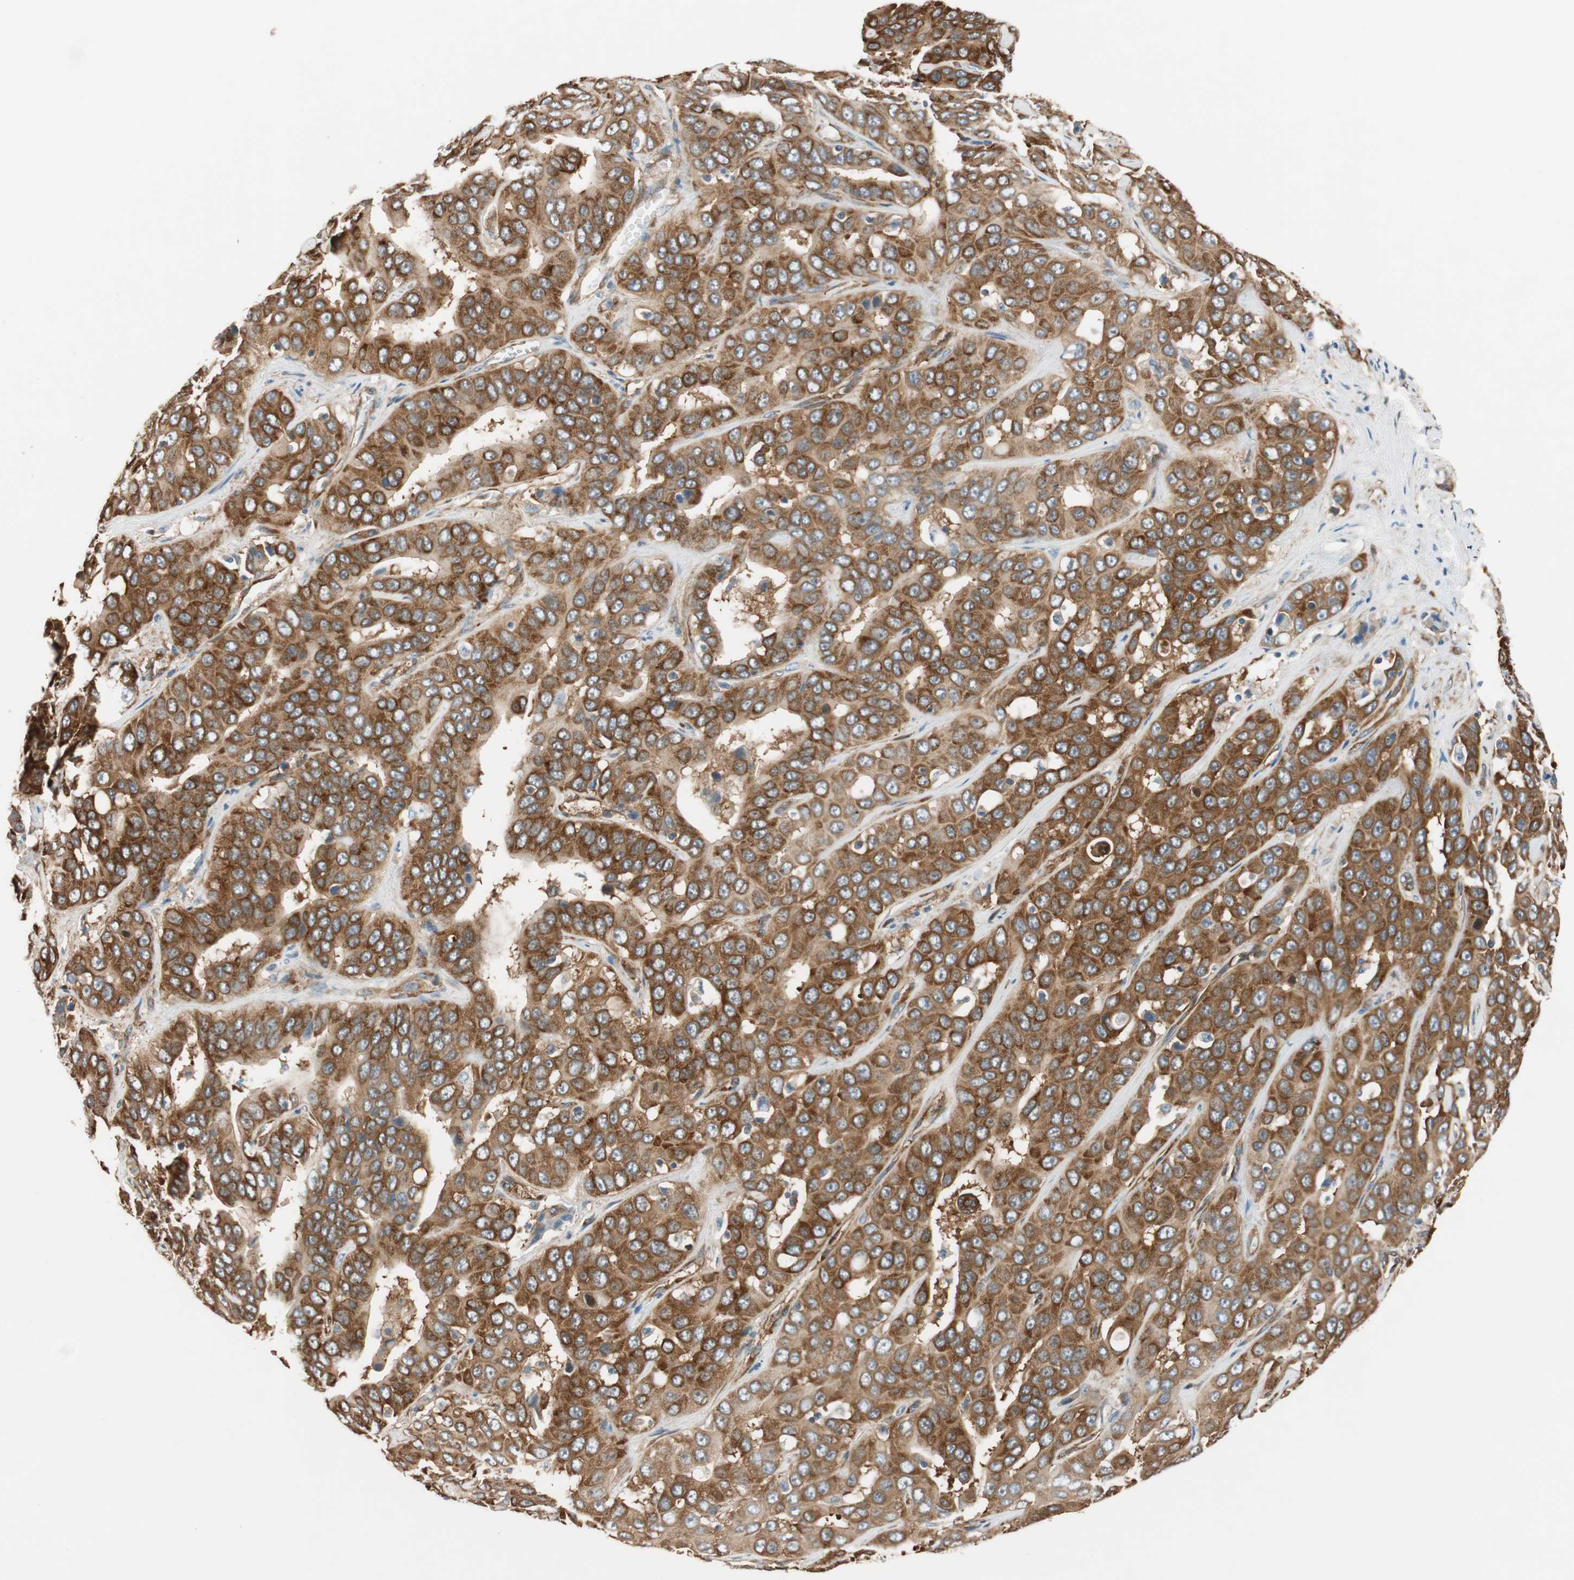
{"staining": {"intensity": "strong", "quantity": ">75%", "location": "cytoplasmic/membranous"}, "tissue": "liver cancer", "cell_type": "Tumor cells", "image_type": "cancer", "snomed": [{"axis": "morphology", "description": "Cholangiocarcinoma"}, {"axis": "topography", "description": "Liver"}], "caption": "Immunohistochemical staining of human liver cancer (cholangiocarcinoma) exhibits high levels of strong cytoplasmic/membranous protein positivity in about >75% of tumor cells.", "gene": "WASL", "patient": {"sex": "female", "age": 52}}